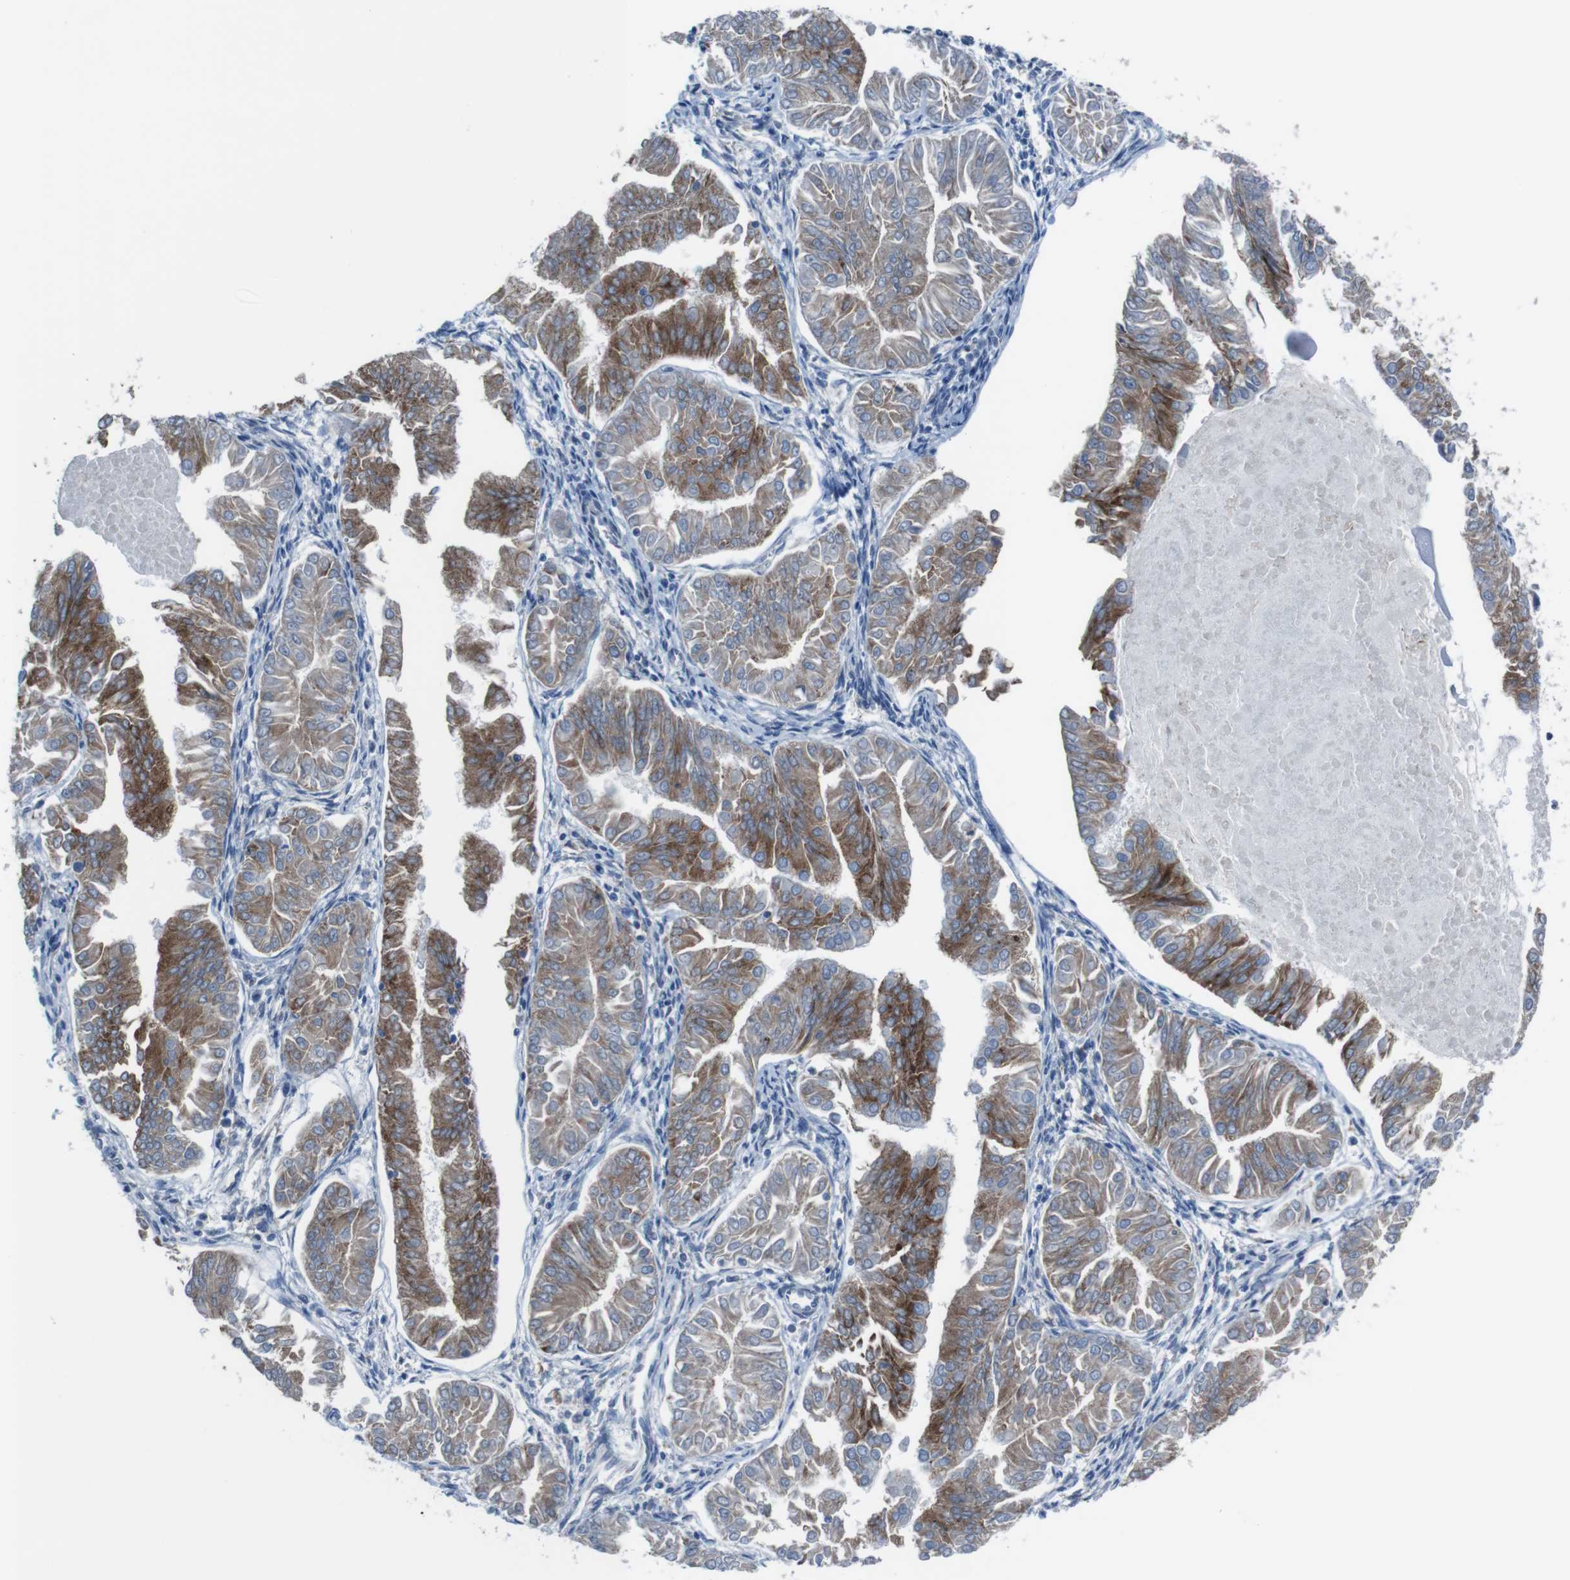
{"staining": {"intensity": "moderate", "quantity": ">75%", "location": "cytoplasmic/membranous"}, "tissue": "endometrial cancer", "cell_type": "Tumor cells", "image_type": "cancer", "snomed": [{"axis": "morphology", "description": "Adenocarcinoma, NOS"}, {"axis": "topography", "description": "Endometrium"}], "caption": "This is an image of IHC staining of adenocarcinoma (endometrial), which shows moderate expression in the cytoplasmic/membranous of tumor cells.", "gene": "CDH22", "patient": {"sex": "female", "age": 53}}